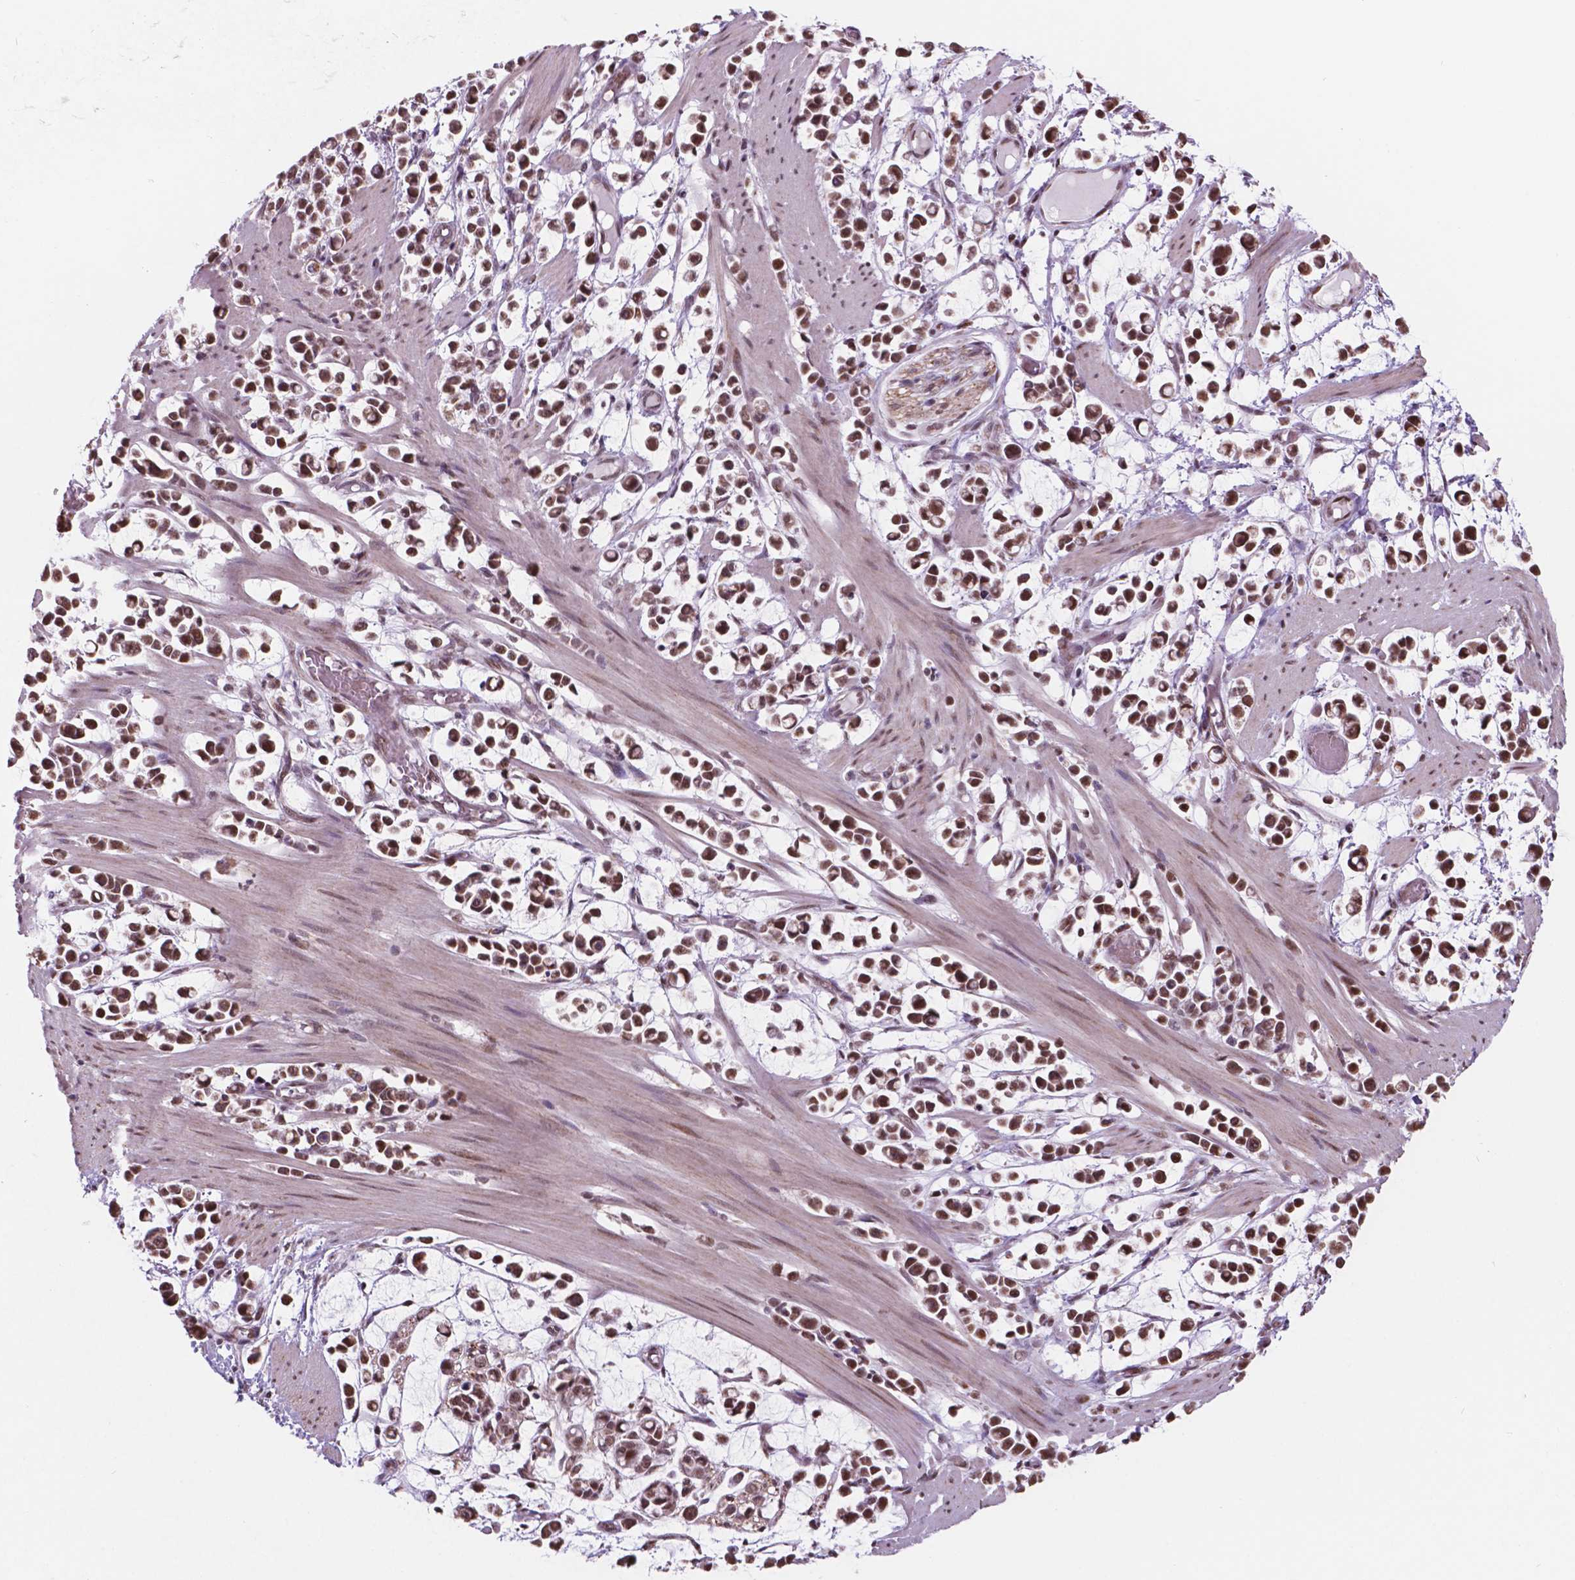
{"staining": {"intensity": "strong", "quantity": ">75%", "location": "cytoplasmic/membranous,nuclear"}, "tissue": "stomach cancer", "cell_type": "Tumor cells", "image_type": "cancer", "snomed": [{"axis": "morphology", "description": "Adenocarcinoma, NOS"}, {"axis": "topography", "description": "Stomach"}], "caption": "Human stomach adenocarcinoma stained for a protein (brown) reveals strong cytoplasmic/membranous and nuclear positive staining in about >75% of tumor cells.", "gene": "NDUFA10", "patient": {"sex": "male", "age": 82}}